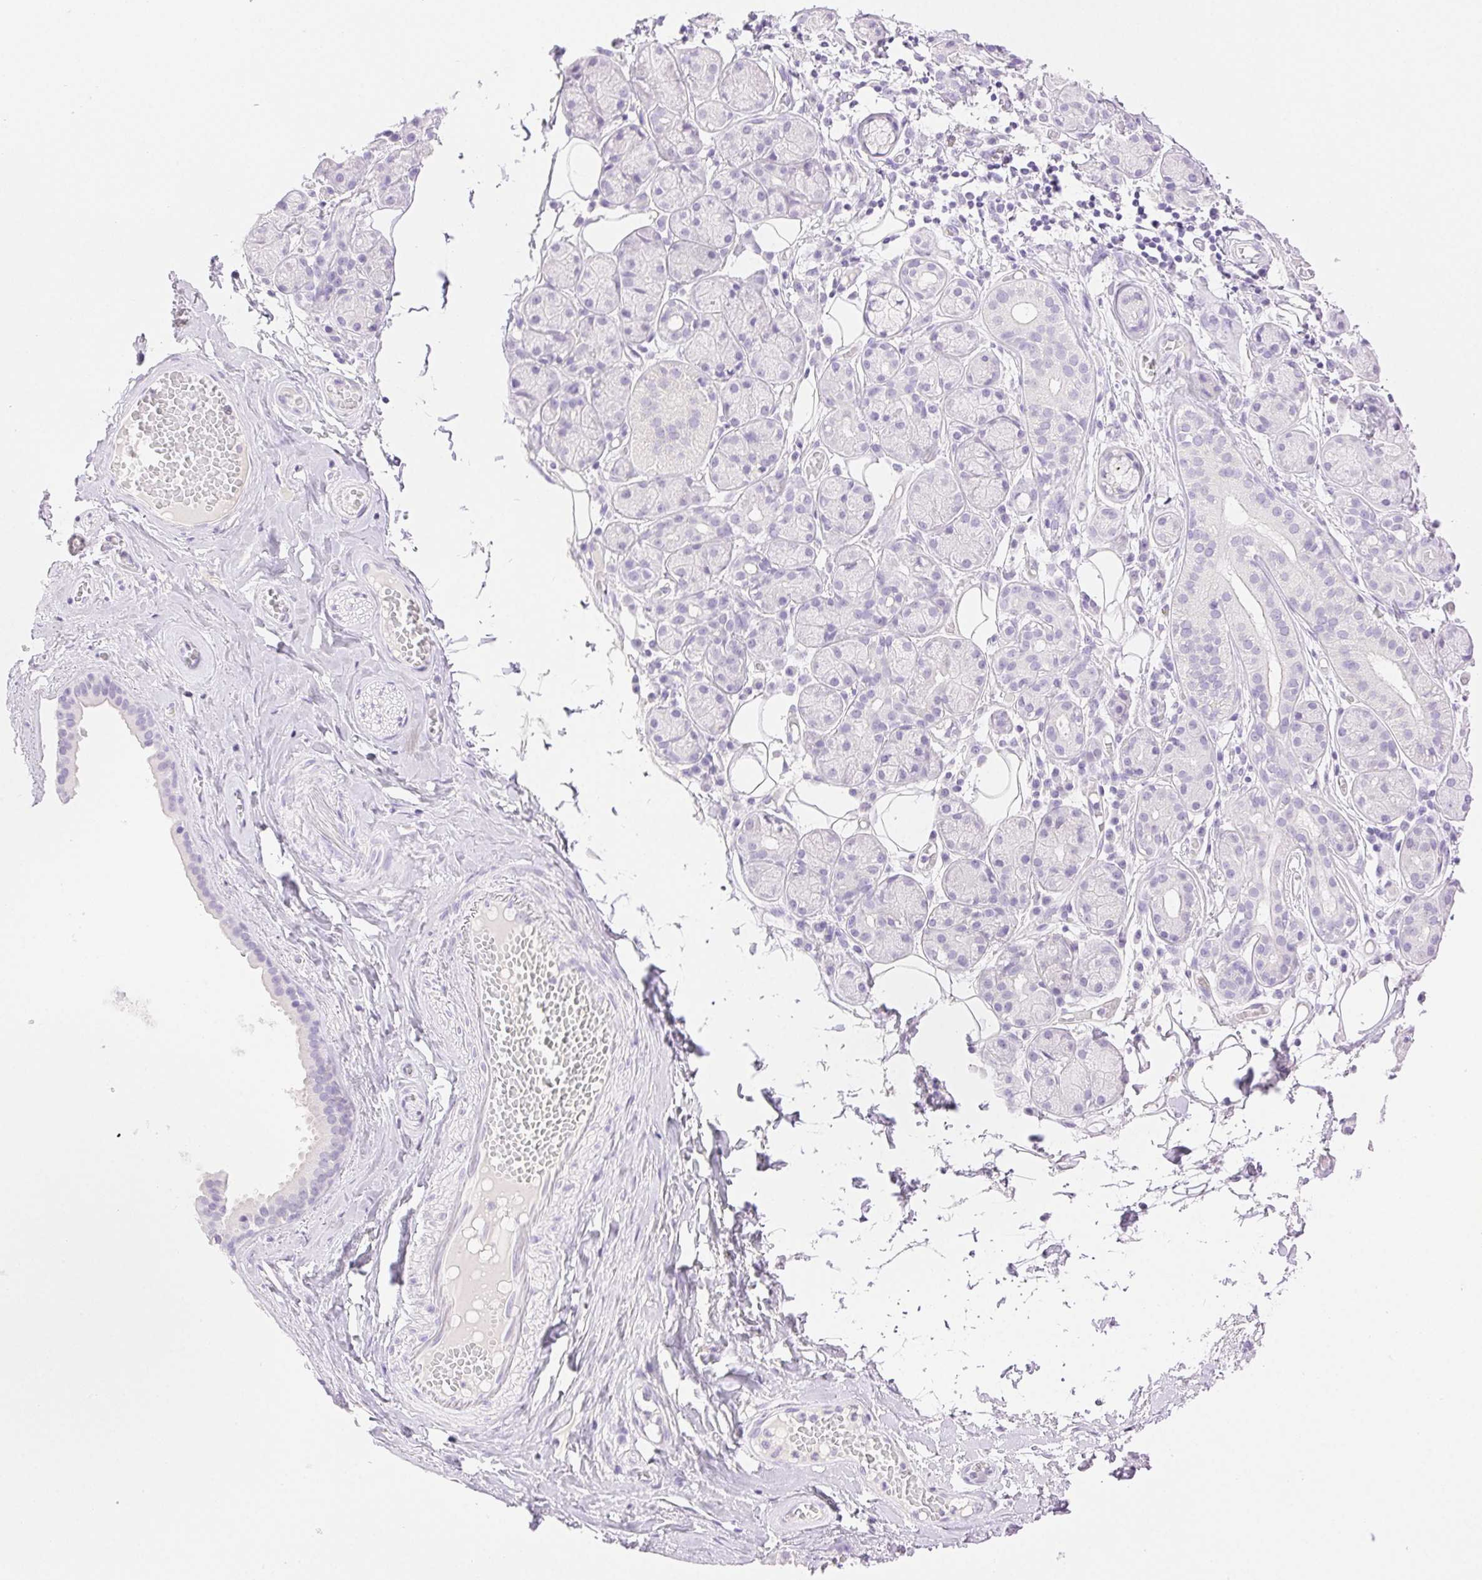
{"staining": {"intensity": "negative", "quantity": "none", "location": "none"}, "tissue": "salivary gland", "cell_type": "Glandular cells", "image_type": "normal", "snomed": [{"axis": "morphology", "description": "Normal tissue, NOS"}, {"axis": "topography", "description": "Salivary gland"}, {"axis": "topography", "description": "Peripheral nerve tissue"}], "caption": "IHC image of unremarkable salivary gland stained for a protein (brown), which reveals no positivity in glandular cells.", "gene": "SPACA4", "patient": {"sex": "male", "age": 71}}